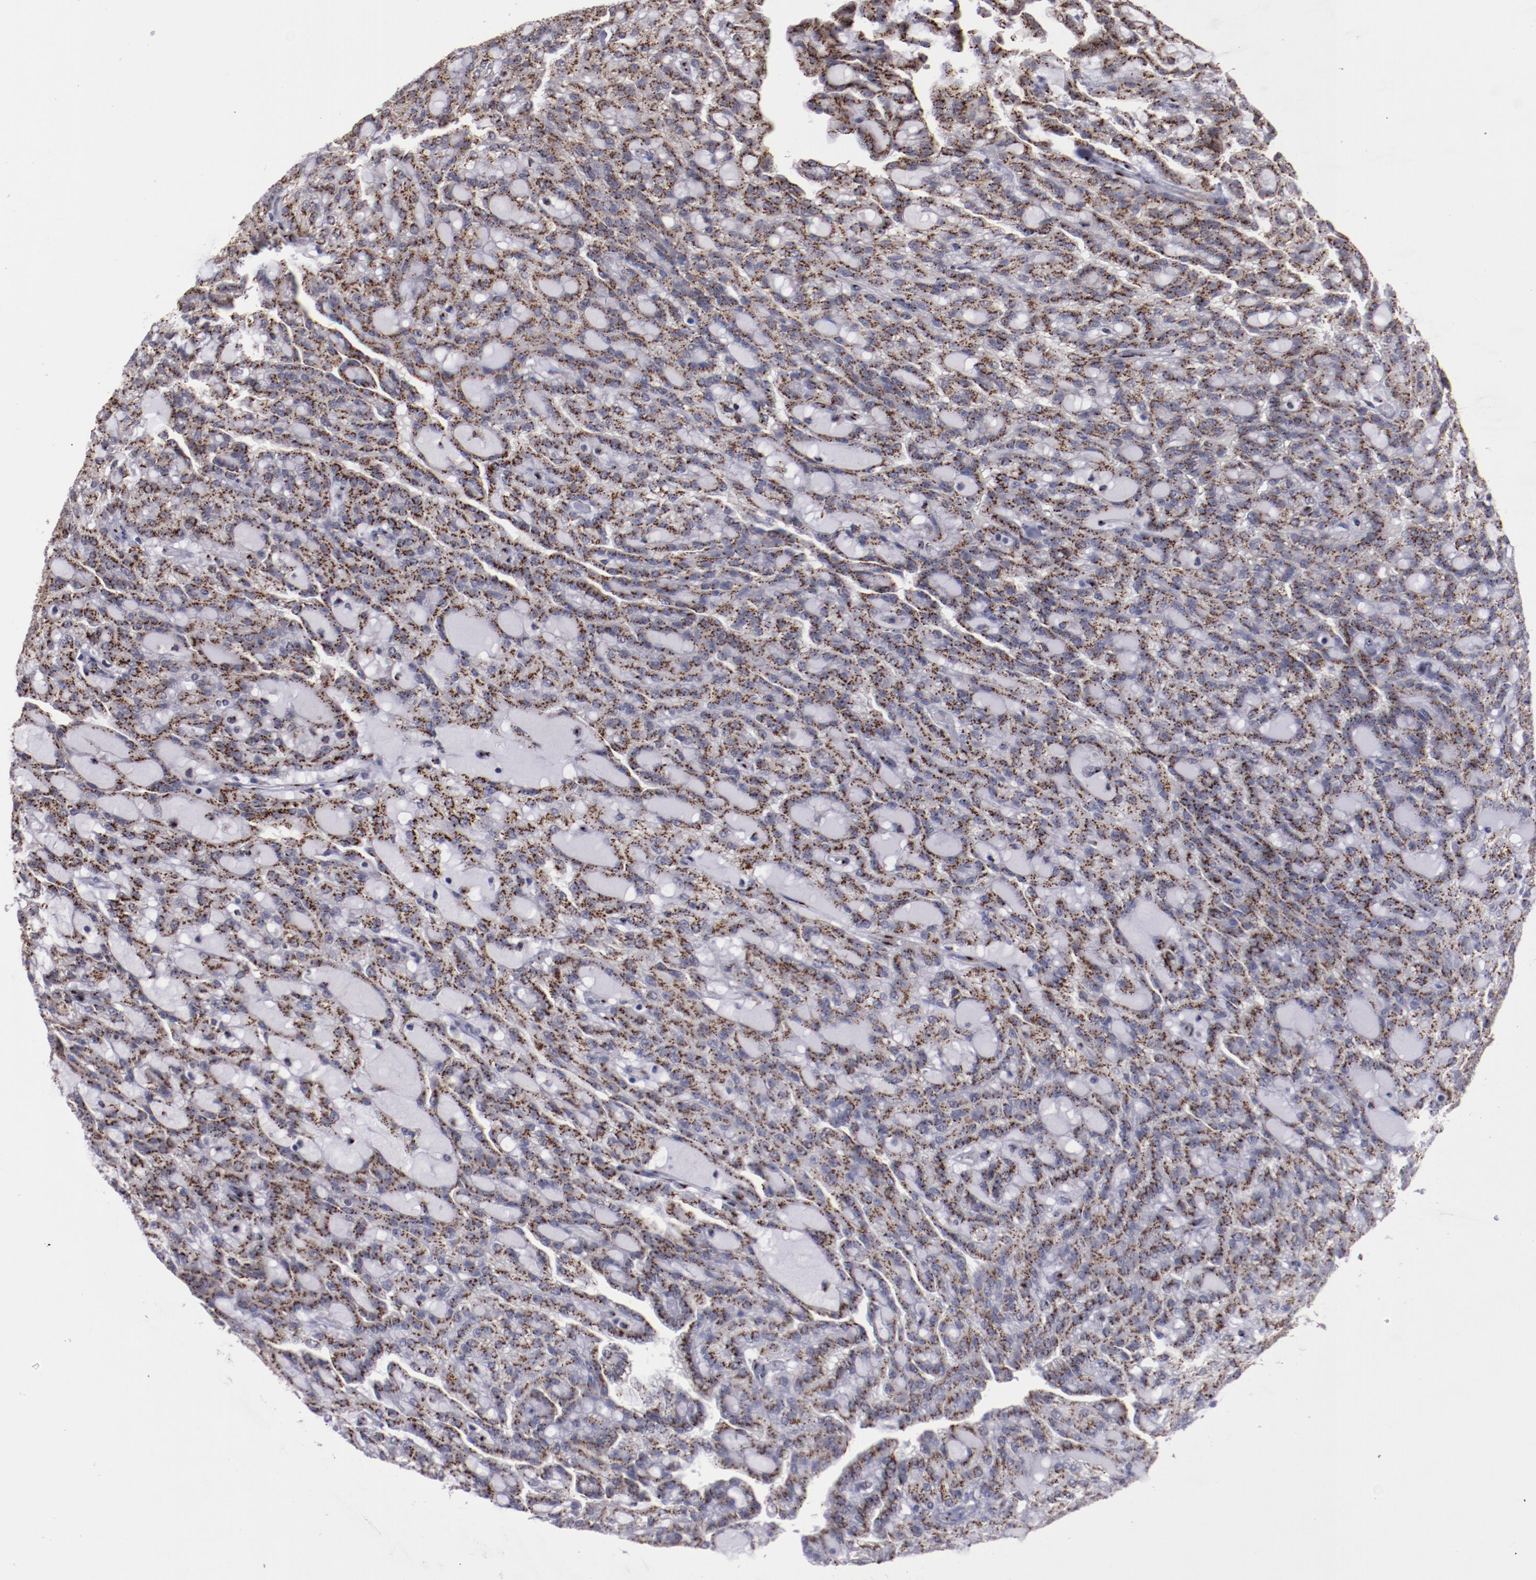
{"staining": {"intensity": "strong", "quantity": ">75%", "location": "cytoplasmic/membranous"}, "tissue": "renal cancer", "cell_type": "Tumor cells", "image_type": "cancer", "snomed": [{"axis": "morphology", "description": "Adenocarcinoma, NOS"}, {"axis": "topography", "description": "Kidney"}], "caption": "Renal cancer was stained to show a protein in brown. There is high levels of strong cytoplasmic/membranous expression in about >75% of tumor cells.", "gene": "GOLIM4", "patient": {"sex": "male", "age": 63}}